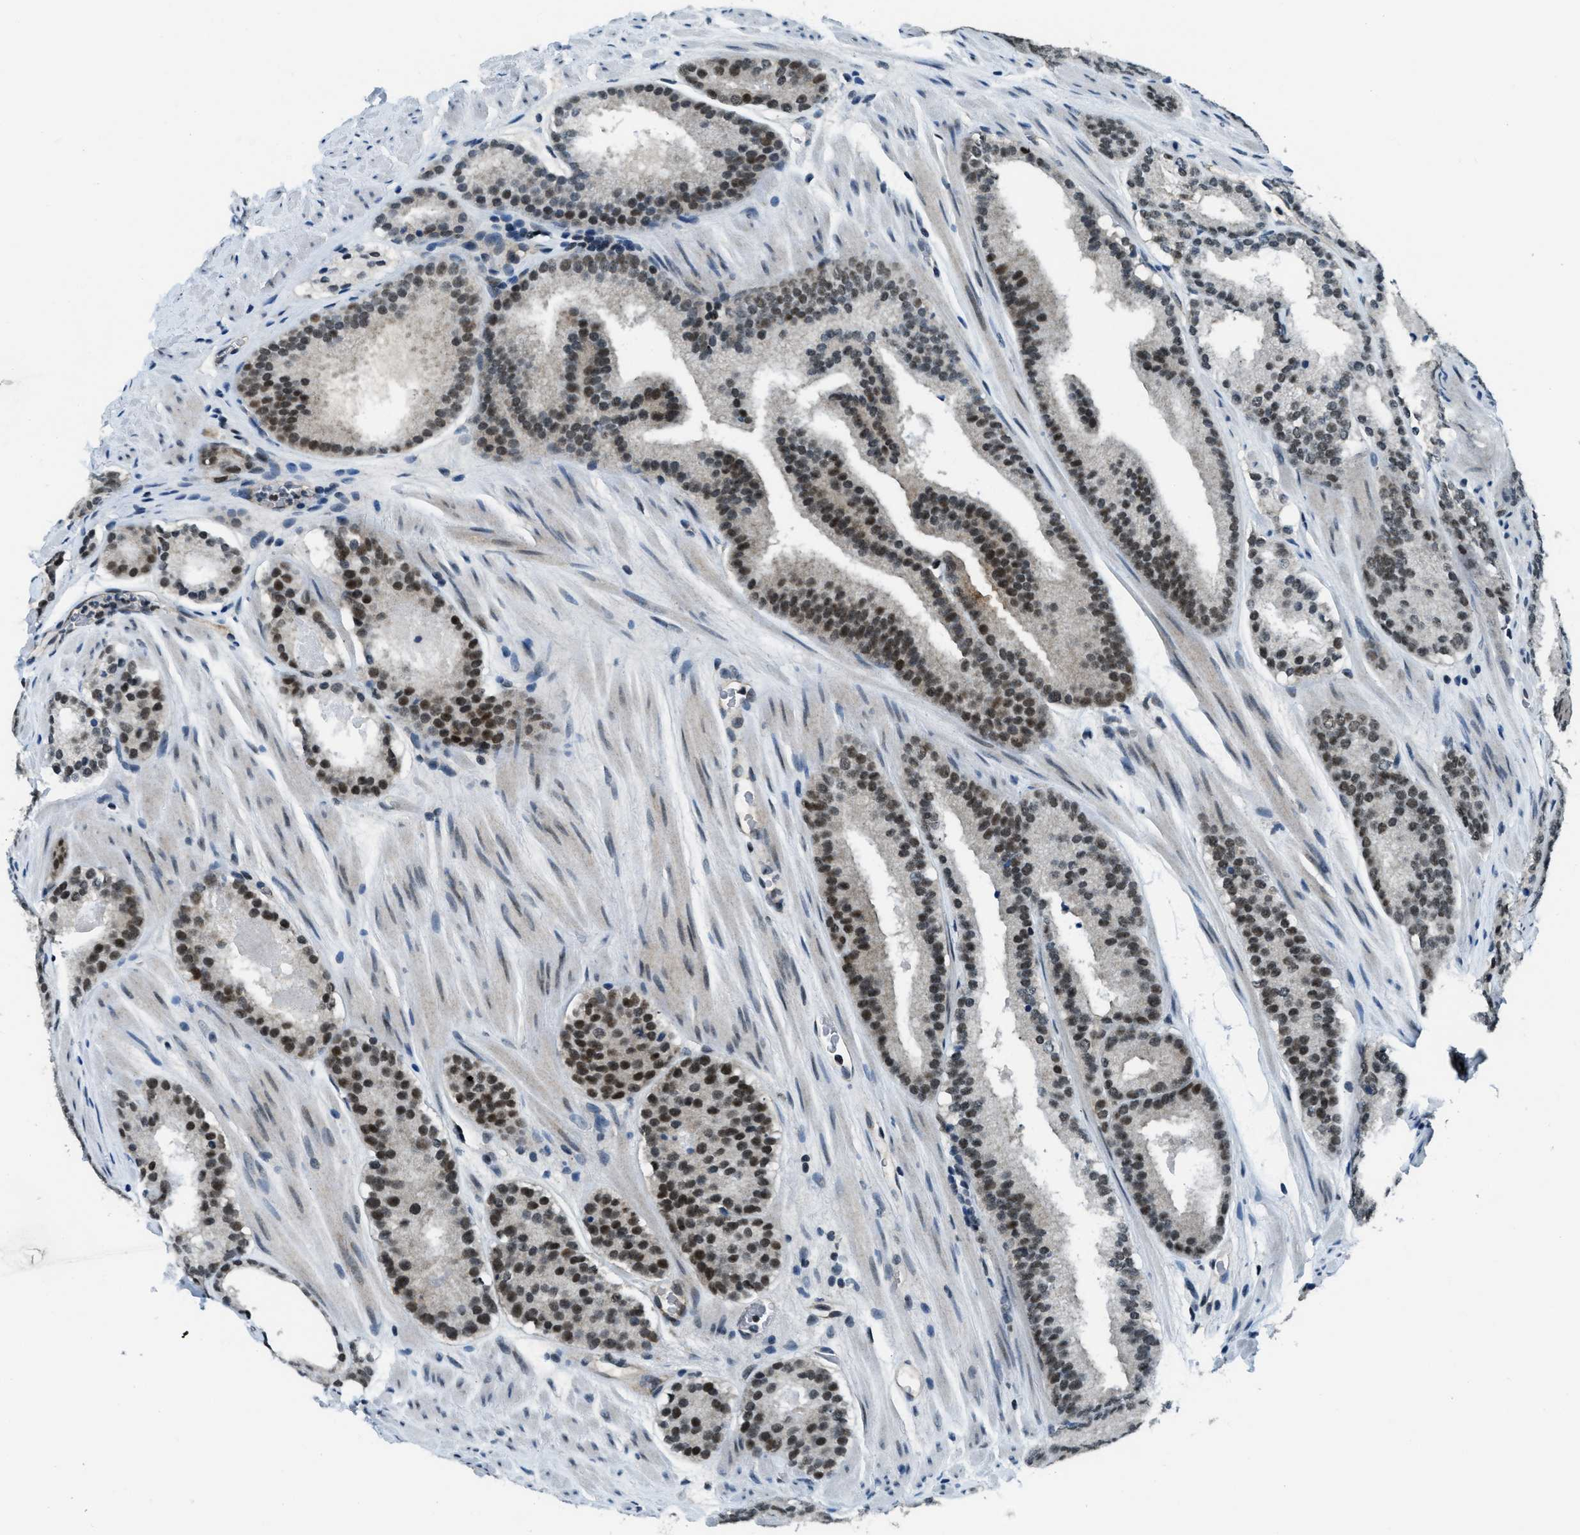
{"staining": {"intensity": "moderate", "quantity": ">75%", "location": "nuclear"}, "tissue": "prostate cancer", "cell_type": "Tumor cells", "image_type": "cancer", "snomed": [{"axis": "morphology", "description": "Adenocarcinoma, Low grade"}, {"axis": "topography", "description": "Prostate"}], "caption": "Tumor cells demonstrate medium levels of moderate nuclear staining in approximately >75% of cells in low-grade adenocarcinoma (prostate).", "gene": "KLF6", "patient": {"sex": "male", "age": 69}}